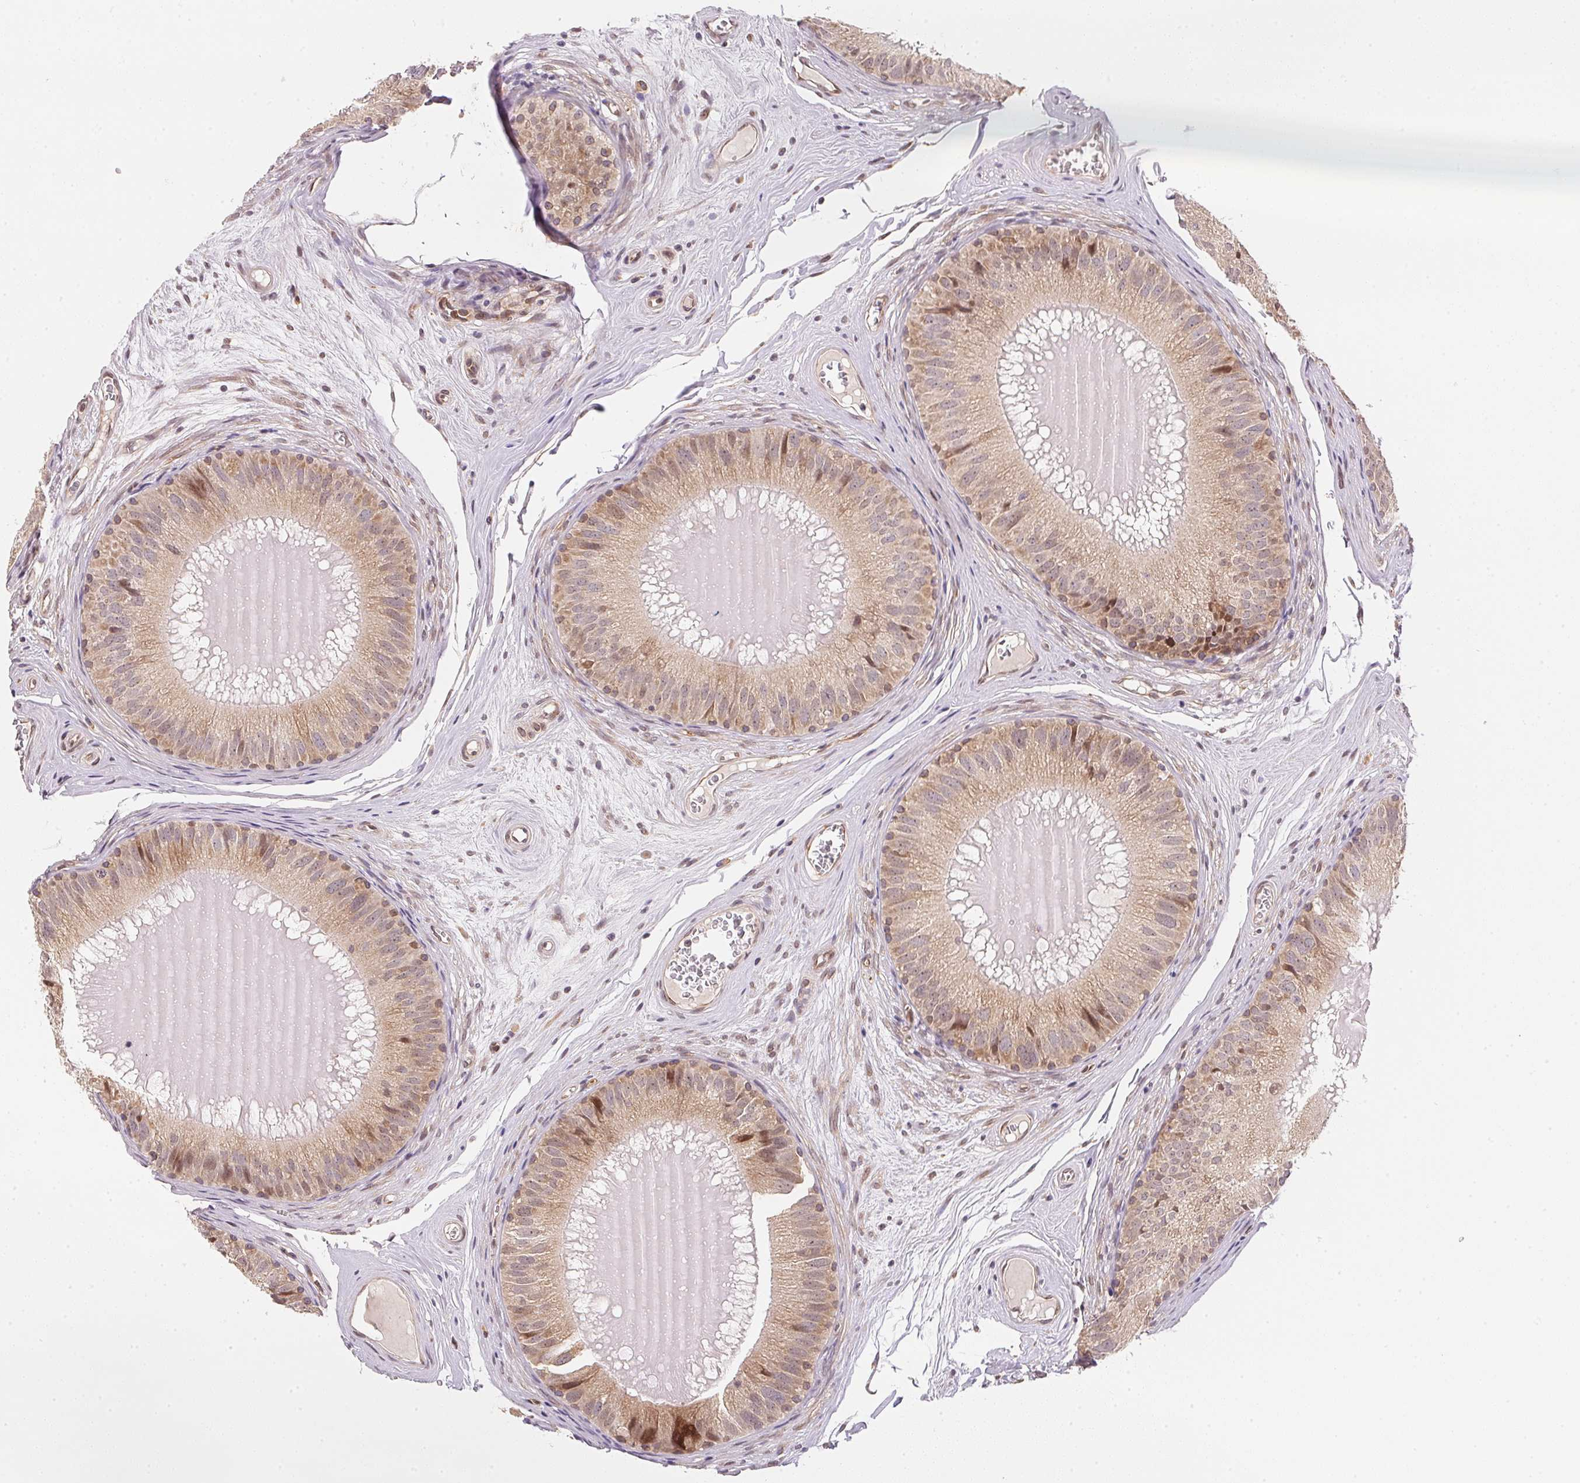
{"staining": {"intensity": "moderate", "quantity": "<25%", "location": "cytoplasmic/membranous,nuclear"}, "tissue": "epididymis", "cell_type": "Glandular cells", "image_type": "normal", "snomed": [{"axis": "morphology", "description": "Normal tissue, NOS"}, {"axis": "topography", "description": "Epididymis, spermatic cord, NOS"}], "caption": "DAB immunohistochemical staining of unremarkable epididymis shows moderate cytoplasmic/membranous,nuclear protein staining in about <25% of glandular cells.", "gene": "EI24", "patient": {"sex": "male", "age": 39}}